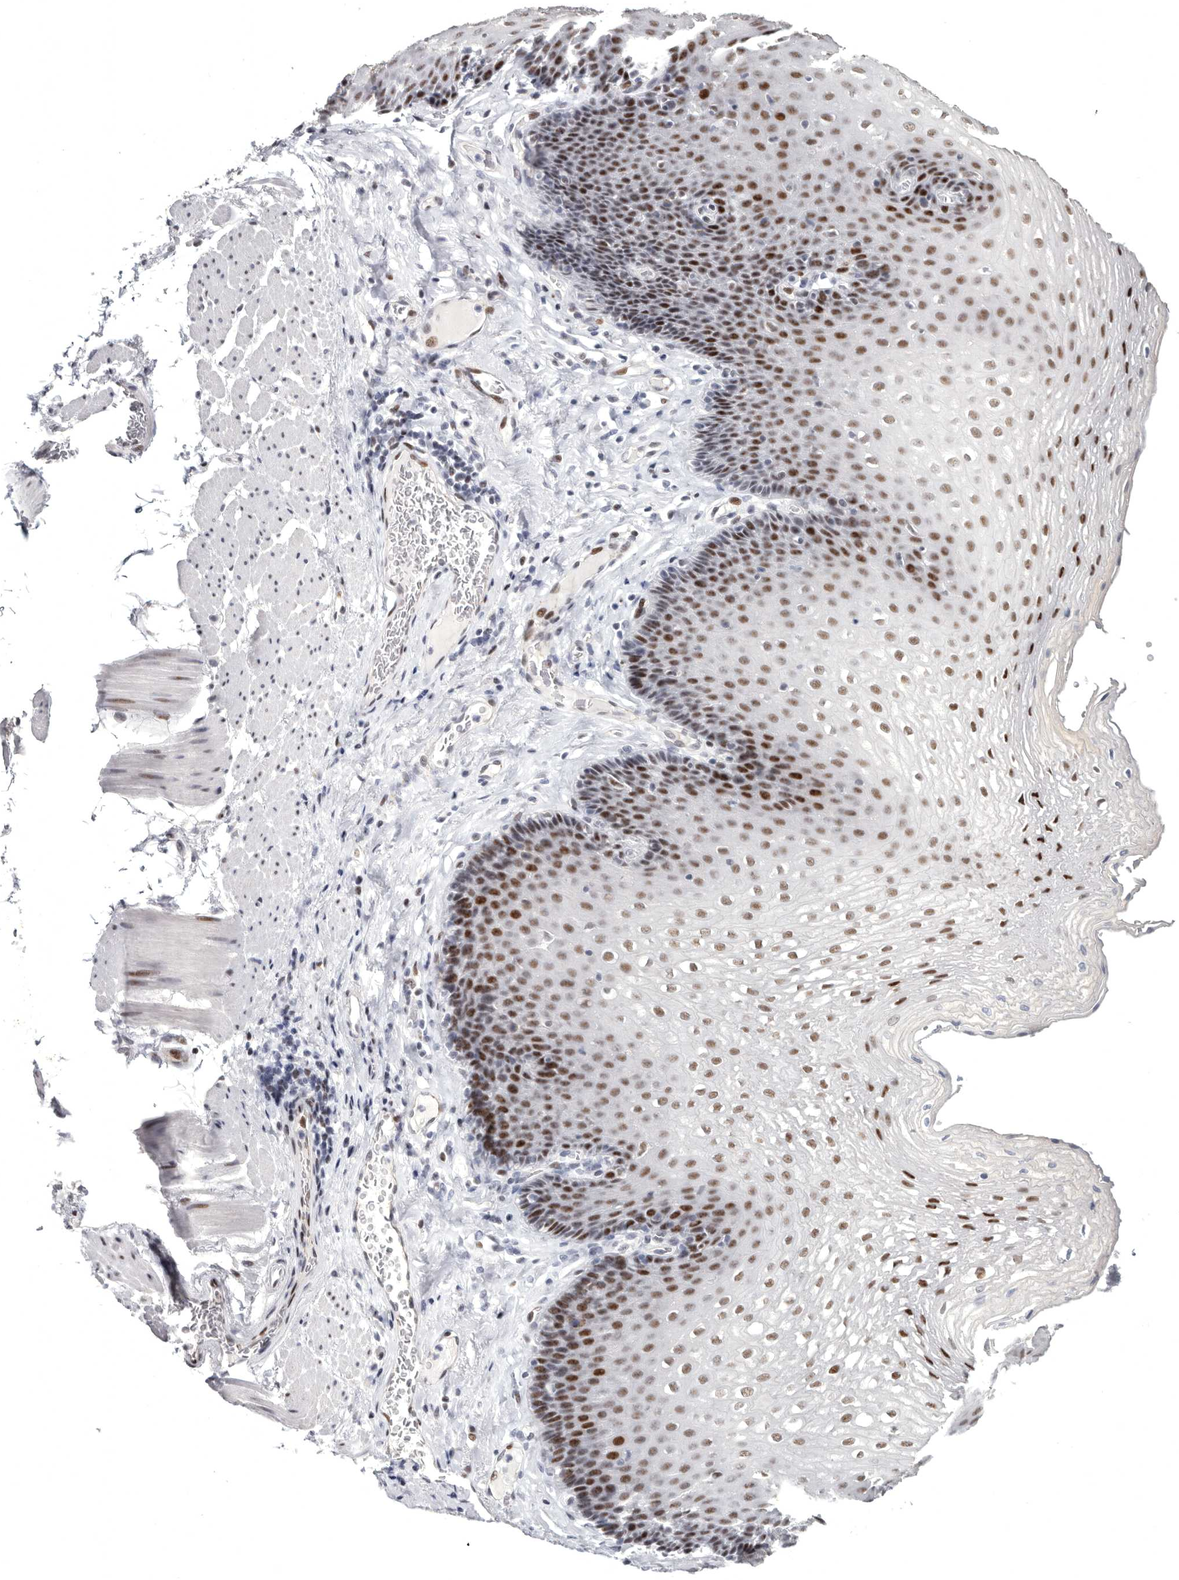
{"staining": {"intensity": "strong", "quantity": "25%-75%", "location": "nuclear"}, "tissue": "esophagus", "cell_type": "Squamous epithelial cells", "image_type": "normal", "snomed": [{"axis": "morphology", "description": "Normal tissue, NOS"}, {"axis": "topography", "description": "Esophagus"}], "caption": "Esophagus stained with a brown dye exhibits strong nuclear positive expression in approximately 25%-75% of squamous epithelial cells.", "gene": "WRAP73", "patient": {"sex": "female", "age": 66}}